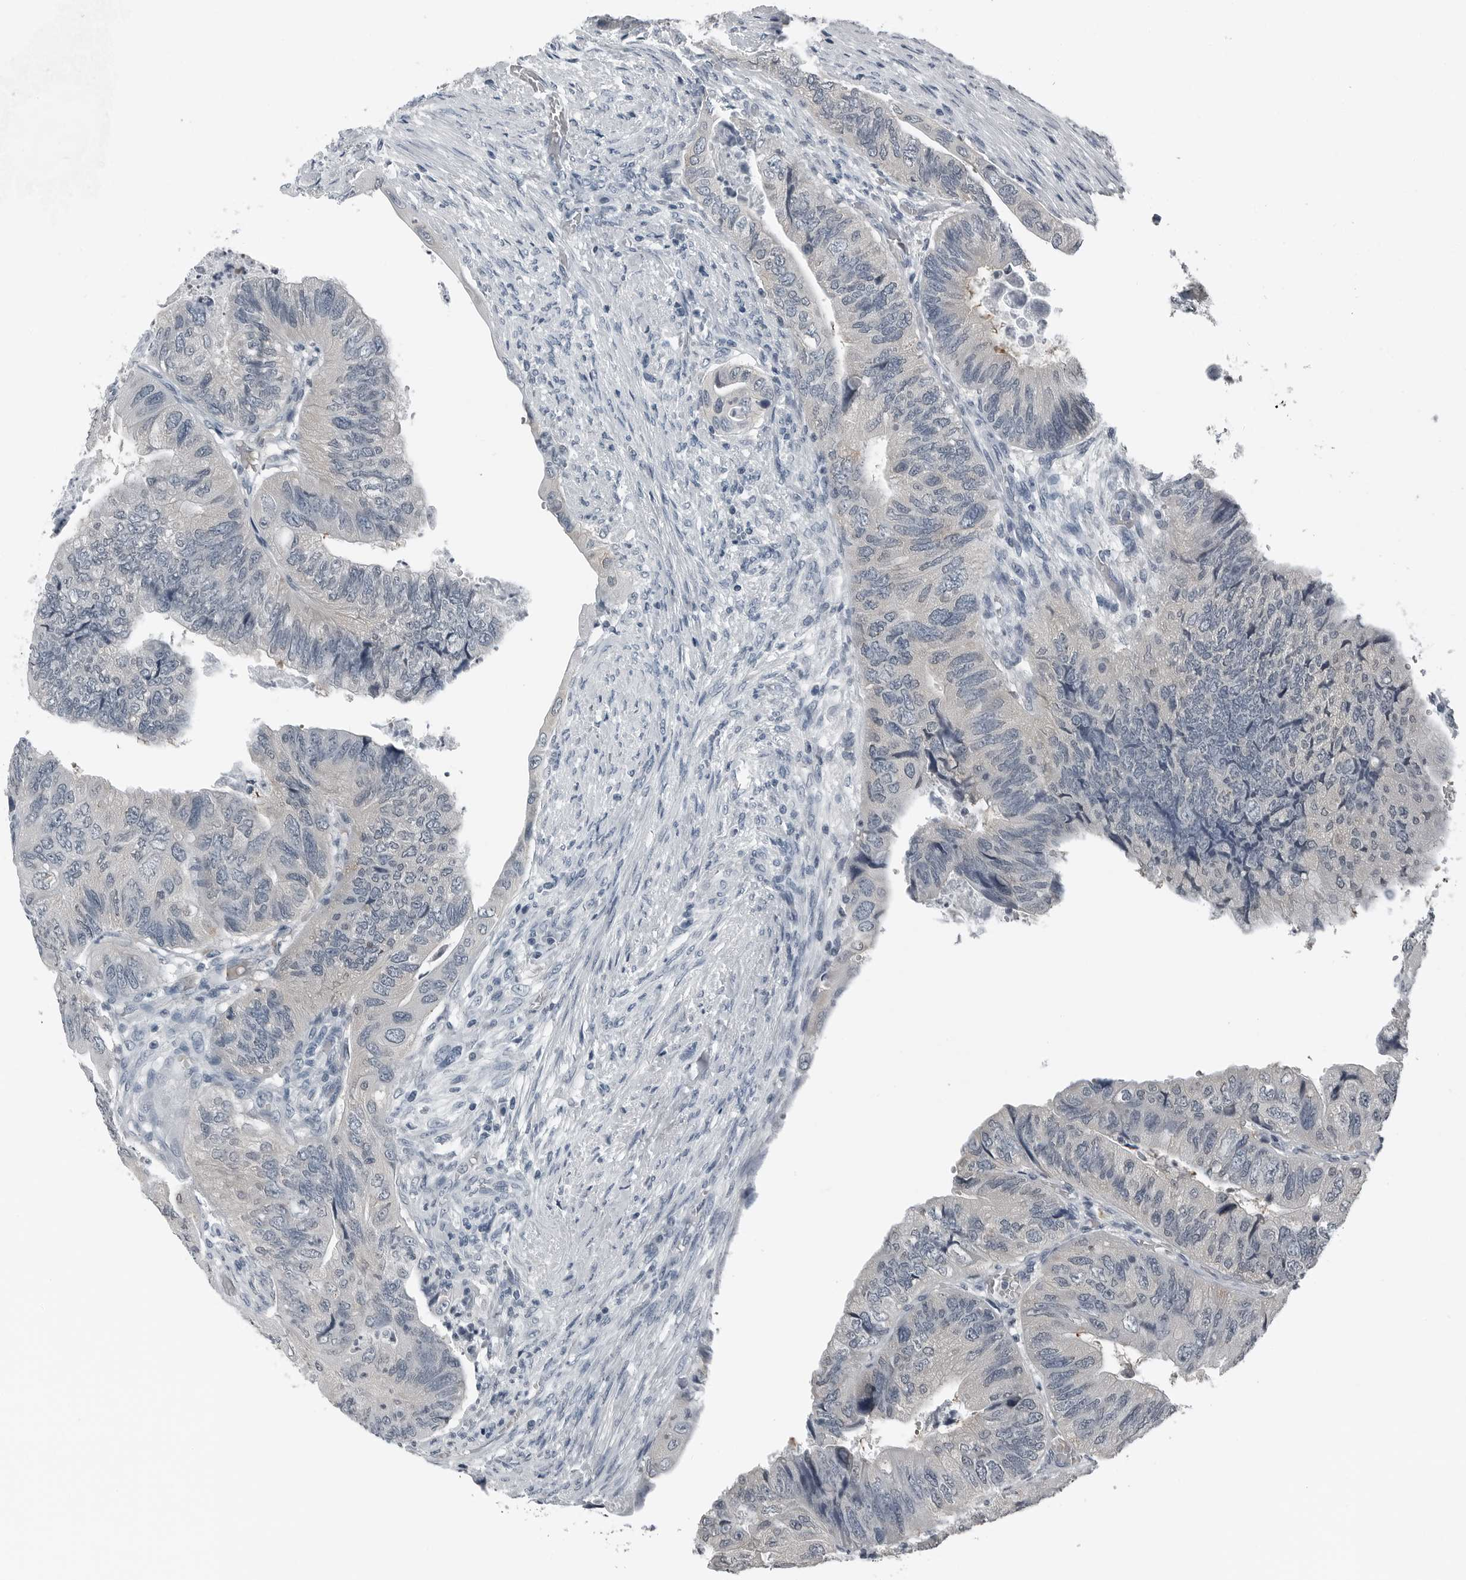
{"staining": {"intensity": "negative", "quantity": "none", "location": "none"}, "tissue": "colorectal cancer", "cell_type": "Tumor cells", "image_type": "cancer", "snomed": [{"axis": "morphology", "description": "Adenocarcinoma, NOS"}, {"axis": "topography", "description": "Rectum"}], "caption": "DAB immunohistochemical staining of colorectal cancer demonstrates no significant positivity in tumor cells.", "gene": "SPINK1", "patient": {"sex": "male", "age": 63}}